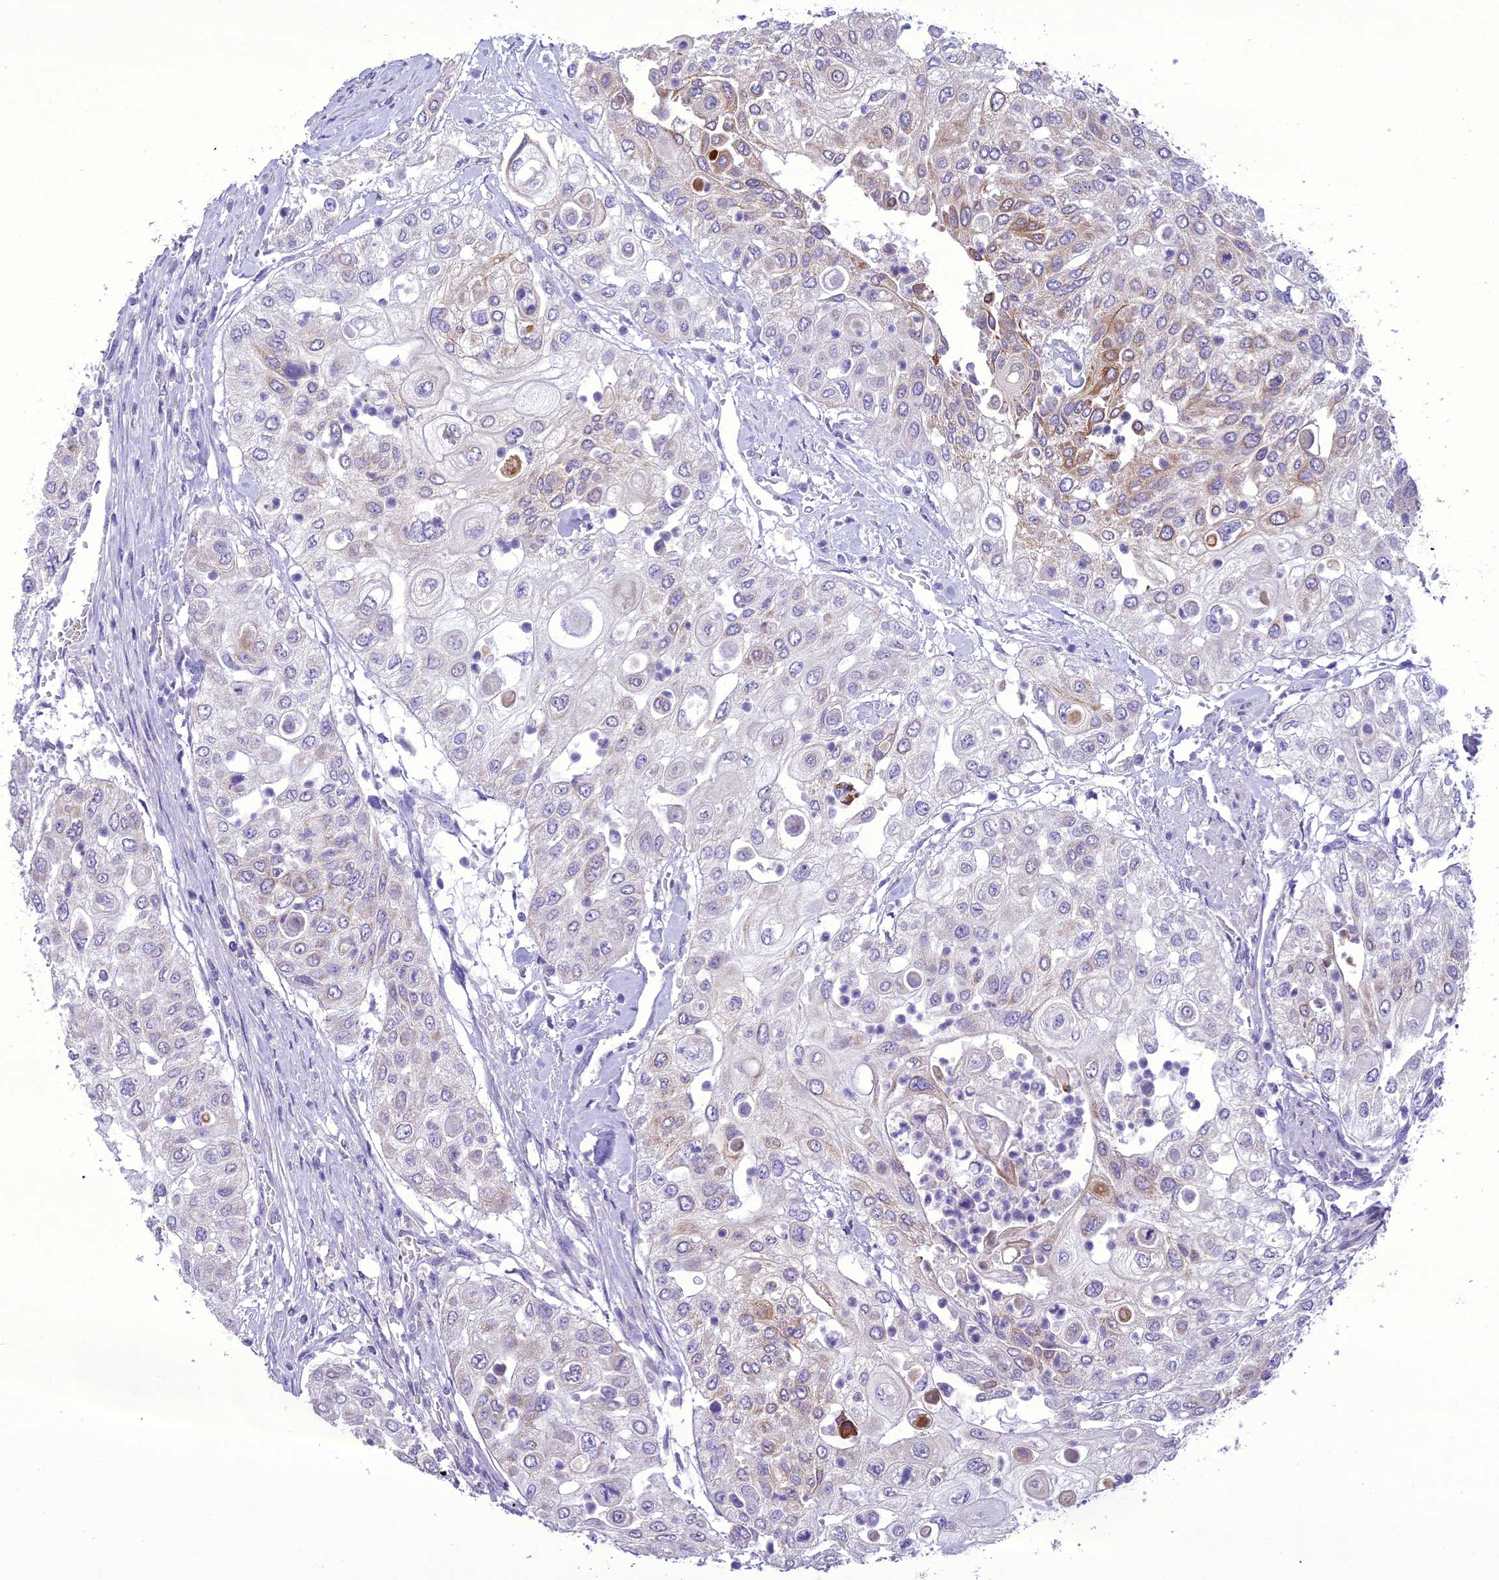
{"staining": {"intensity": "weak", "quantity": "<25%", "location": "cytoplasmic/membranous"}, "tissue": "urothelial cancer", "cell_type": "Tumor cells", "image_type": "cancer", "snomed": [{"axis": "morphology", "description": "Urothelial carcinoma, High grade"}, {"axis": "topography", "description": "Urinary bladder"}], "caption": "A histopathology image of urothelial carcinoma (high-grade) stained for a protein demonstrates no brown staining in tumor cells.", "gene": "SCRT1", "patient": {"sex": "female", "age": 79}}